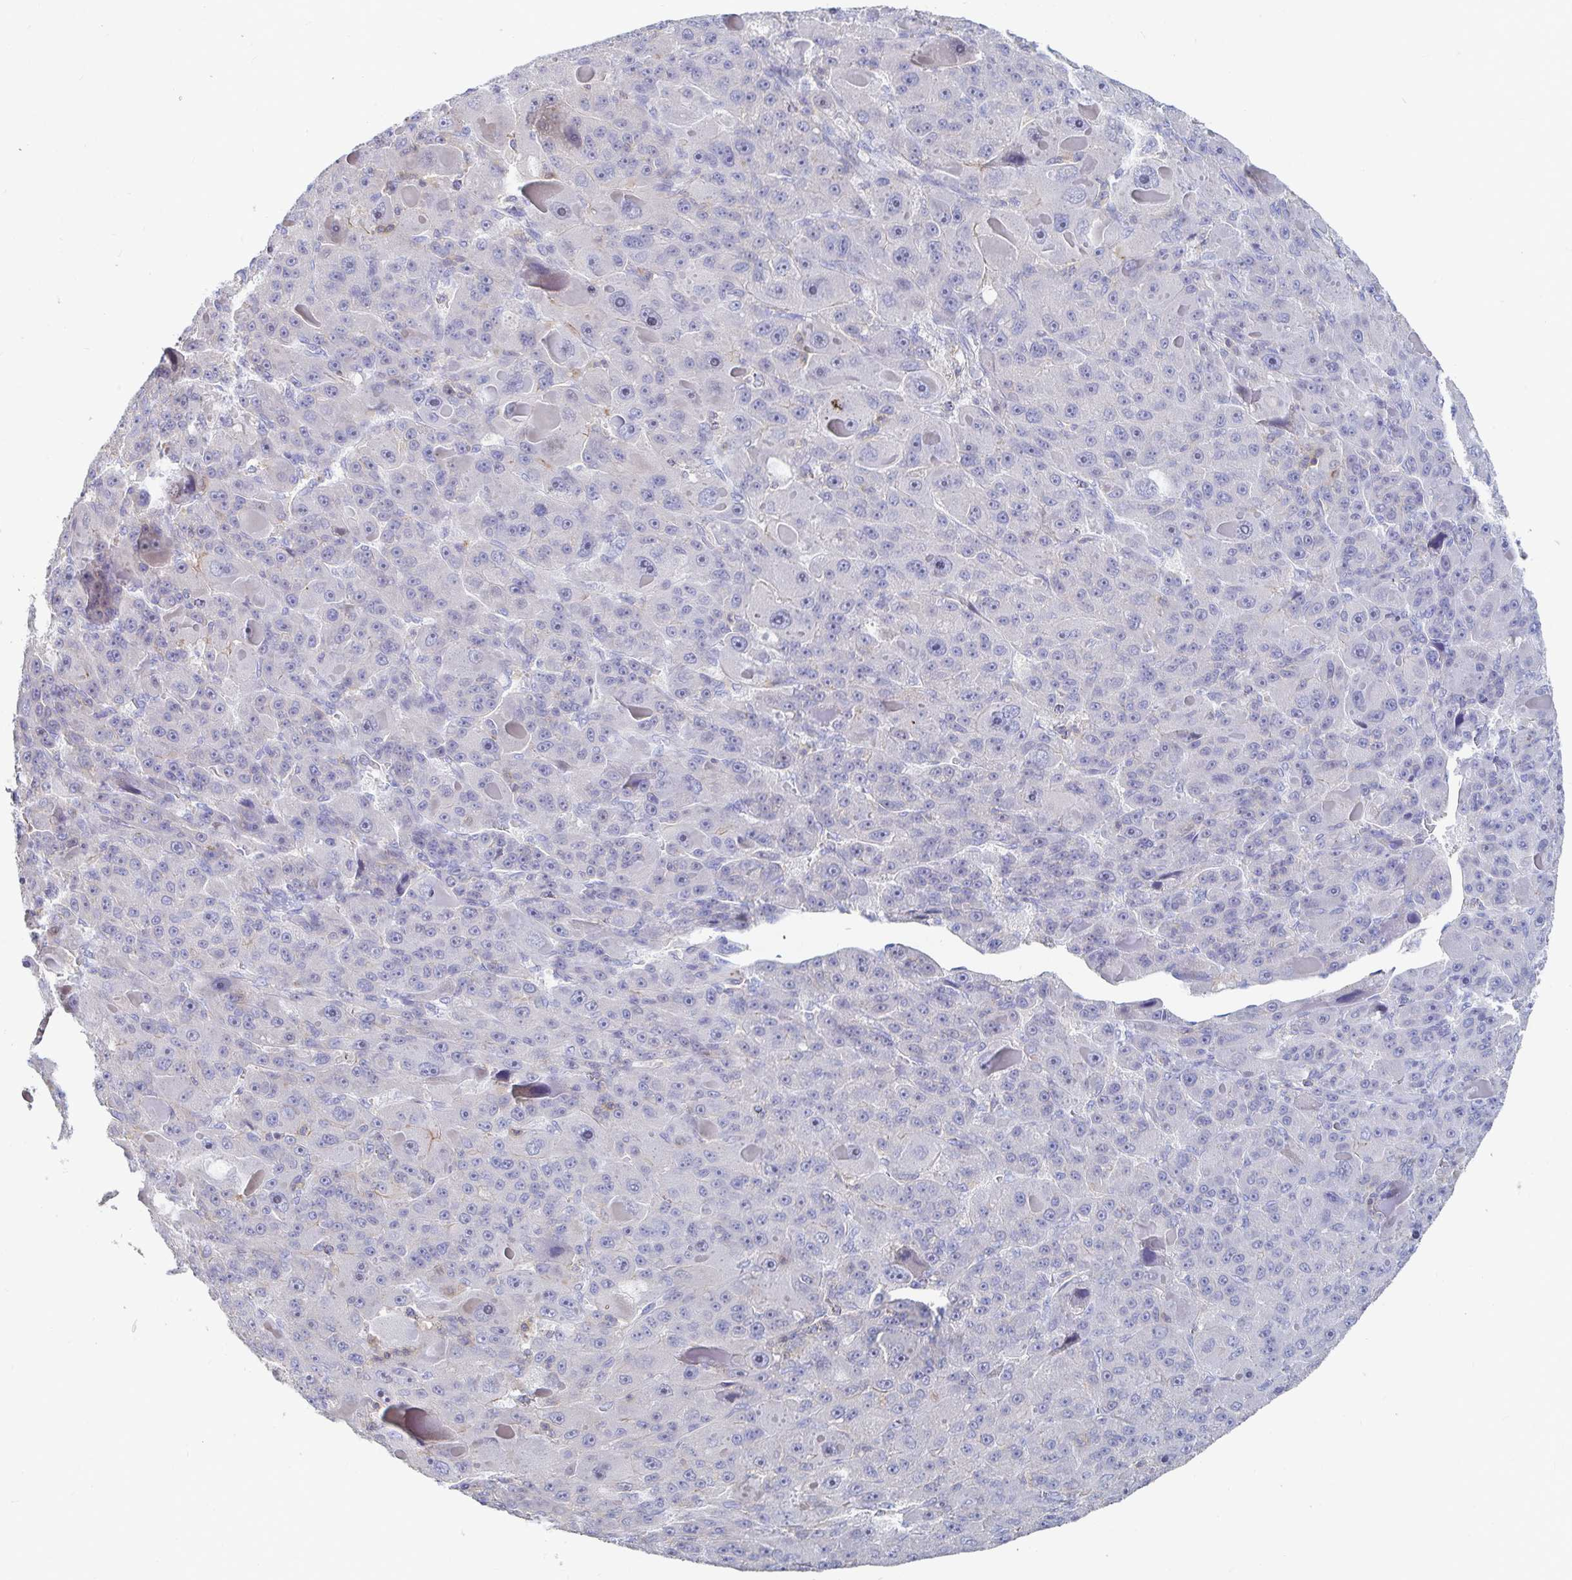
{"staining": {"intensity": "negative", "quantity": "none", "location": "none"}, "tissue": "liver cancer", "cell_type": "Tumor cells", "image_type": "cancer", "snomed": [{"axis": "morphology", "description": "Carcinoma, Hepatocellular, NOS"}, {"axis": "topography", "description": "Liver"}], "caption": "Immunohistochemistry of human hepatocellular carcinoma (liver) shows no positivity in tumor cells.", "gene": "PIK3CD", "patient": {"sex": "male", "age": 76}}